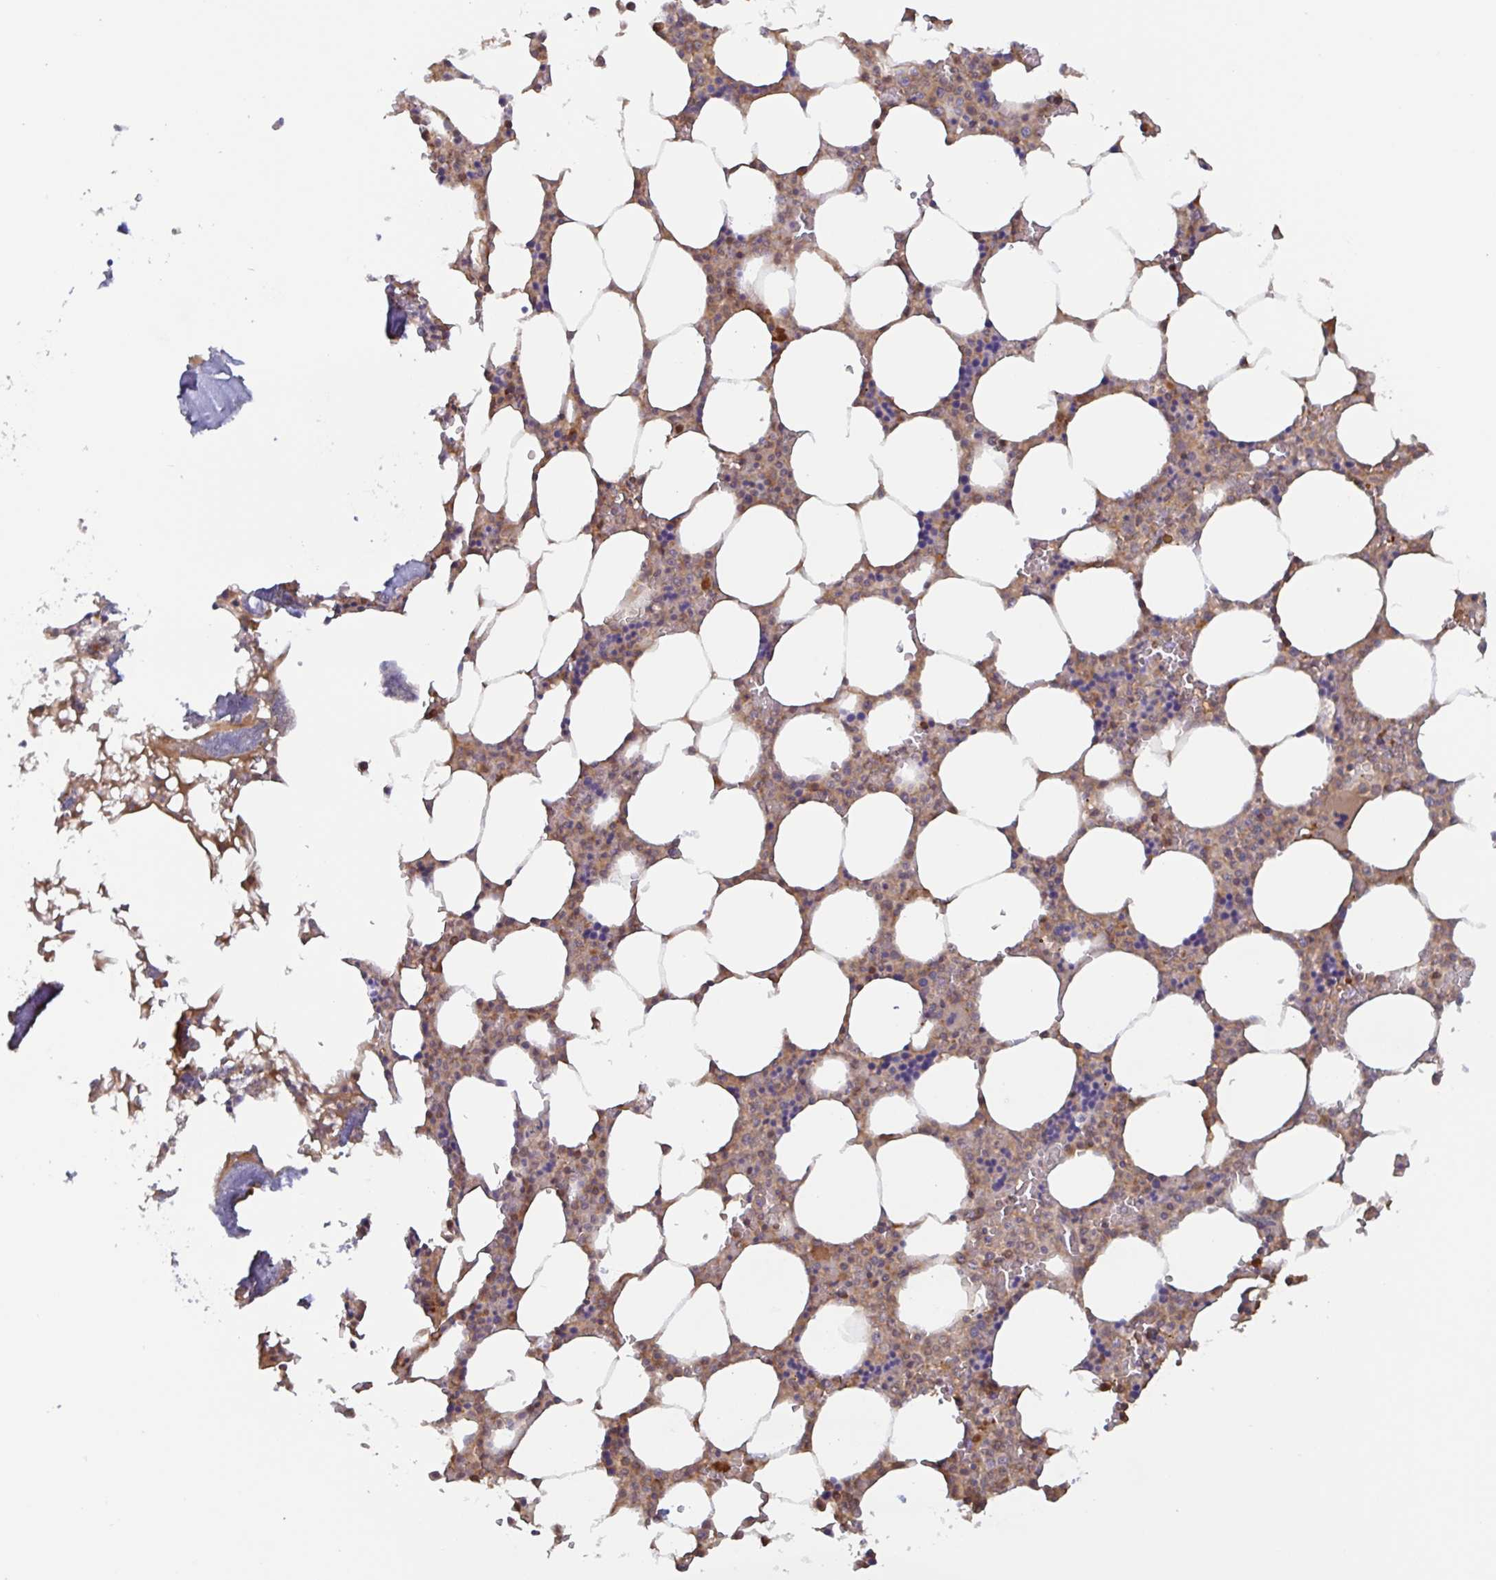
{"staining": {"intensity": "weak", "quantity": "25%-75%", "location": "cytoplasmic/membranous"}, "tissue": "bone marrow", "cell_type": "Hematopoietic cells", "image_type": "normal", "snomed": [{"axis": "morphology", "description": "Normal tissue, NOS"}, {"axis": "topography", "description": "Bone marrow"}], "caption": "Unremarkable bone marrow shows weak cytoplasmic/membranous staining in about 25%-75% of hematopoietic cells.", "gene": "OTOP2", "patient": {"sex": "male", "age": 64}}